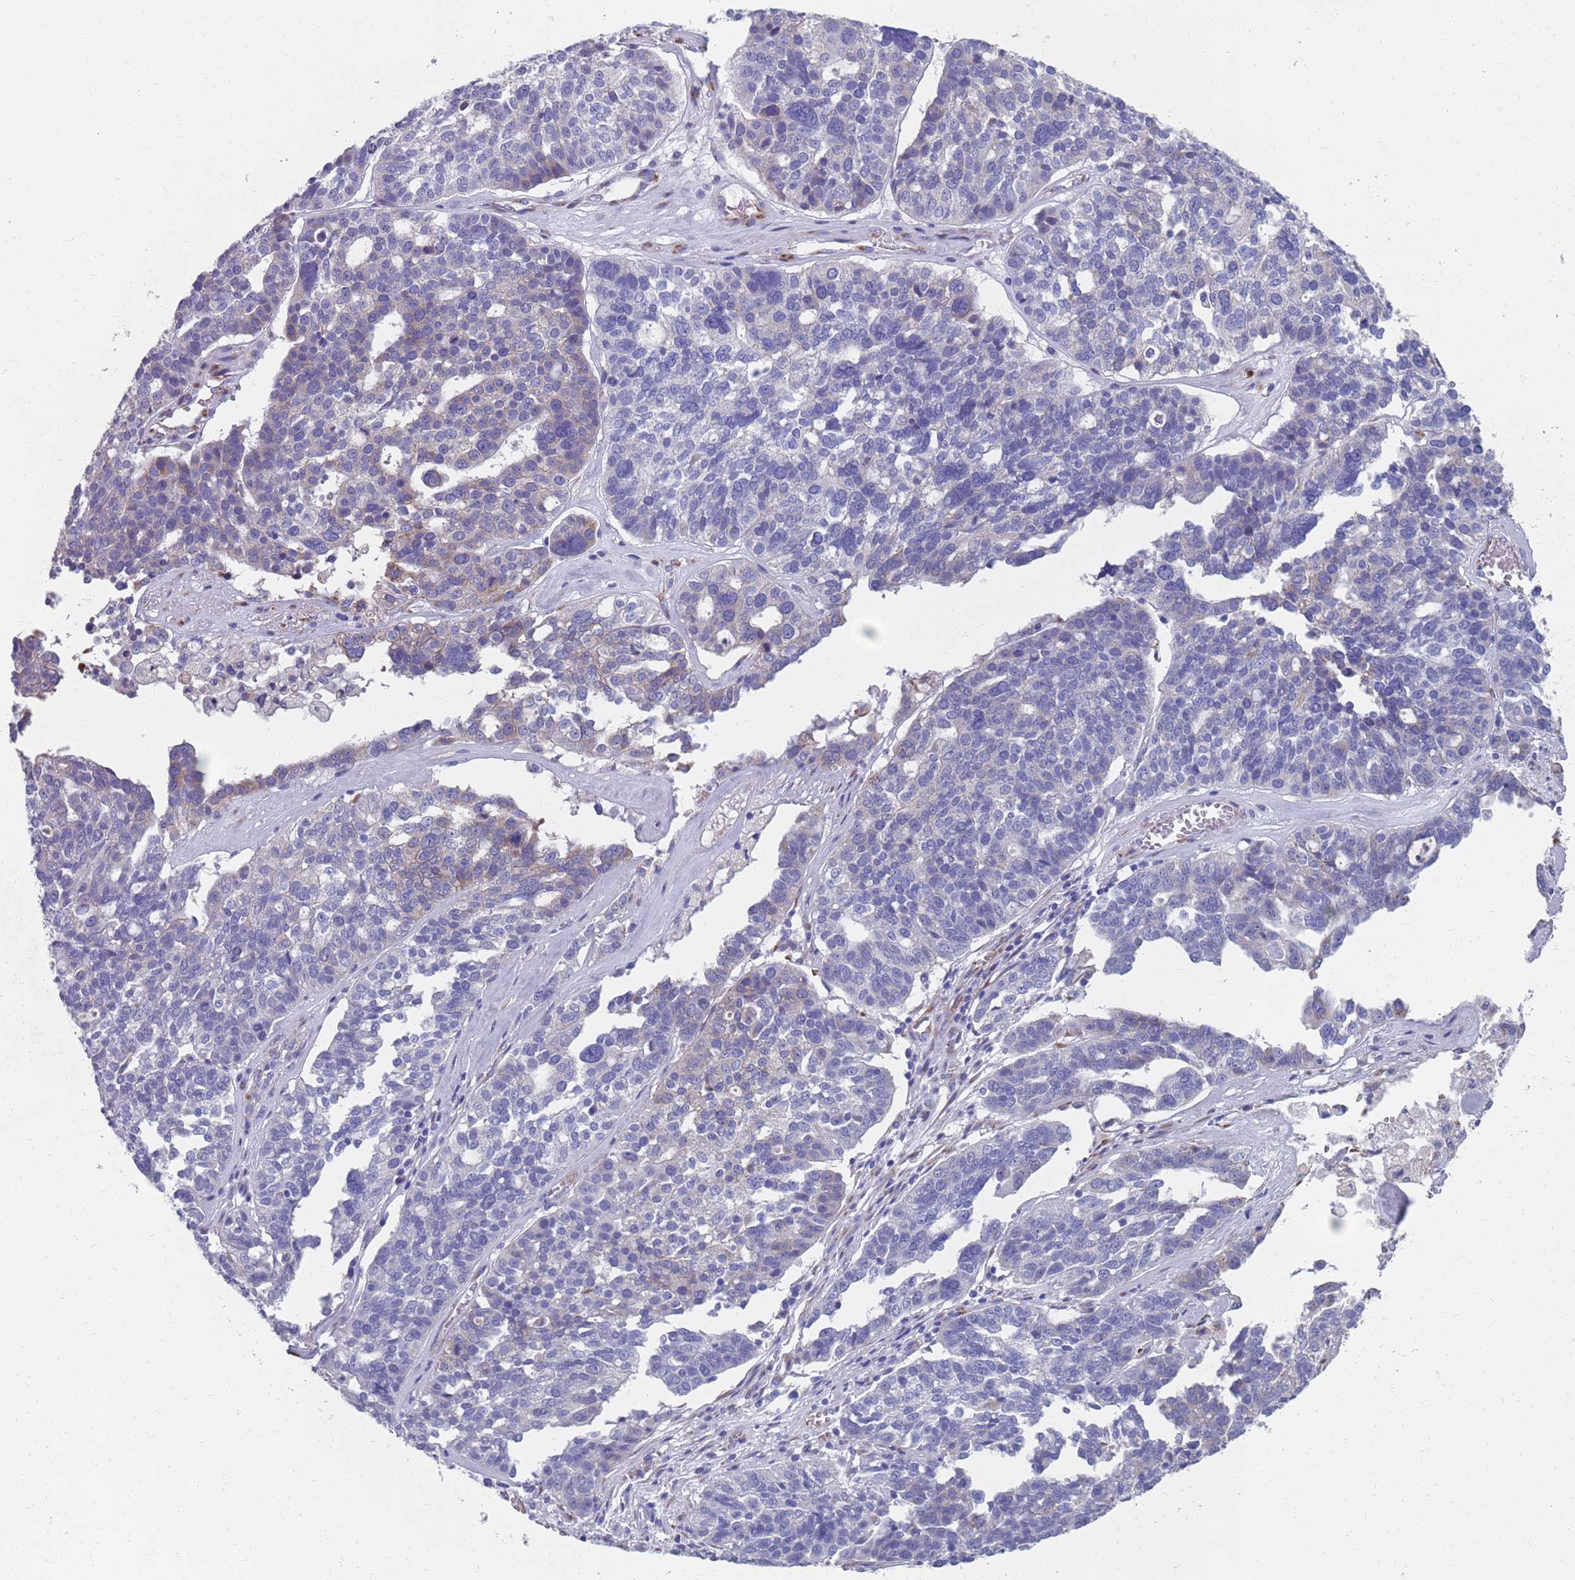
{"staining": {"intensity": "weak", "quantity": "<25%", "location": "cytoplasmic/membranous"}, "tissue": "ovarian cancer", "cell_type": "Tumor cells", "image_type": "cancer", "snomed": [{"axis": "morphology", "description": "Cystadenocarcinoma, serous, NOS"}, {"axis": "topography", "description": "Ovary"}], "caption": "Tumor cells are negative for protein expression in human ovarian cancer (serous cystadenocarcinoma).", "gene": "PLOD1", "patient": {"sex": "female", "age": 59}}